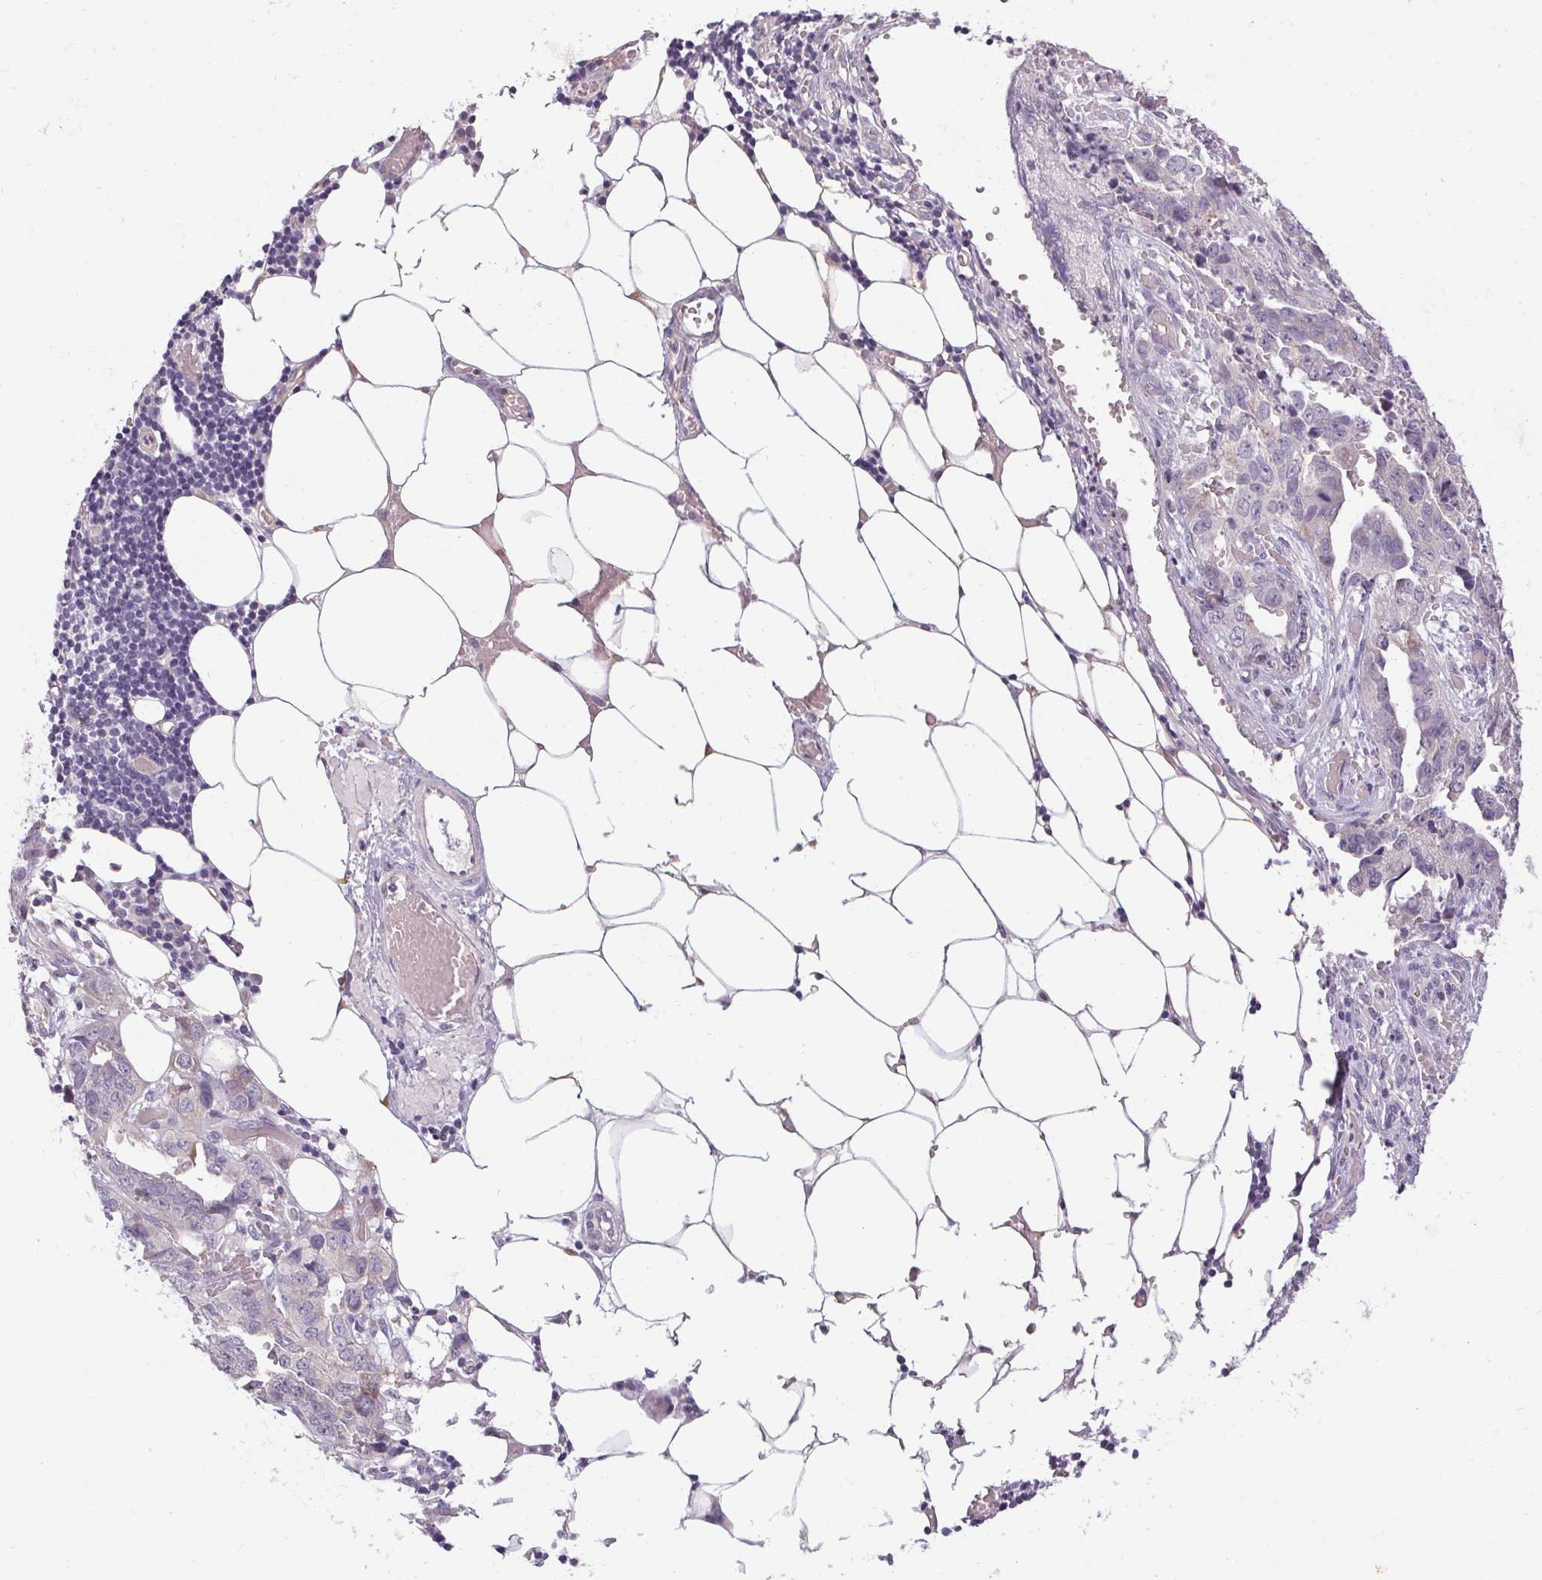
{"staining": {"intensity": "weak", "quantity": "<25%", "location": "cytoplasmic/membranous"}, "tissue": "ovarian cancer", "cell_type": "Tumor cells", "image_type": "cancer", "snomed": [{"axis": "morphology", "description": "Cystadenocarcinoma, serous, NOS"}, {"axis": "topography", "description": "Ovary"}], "caption": "A micrograph of human serous cystadenocarcinoma (ovarian) is negative for staining in tumor cells.", "gene": "HSD17B3", "patient": {"sex": "female", "age": 75}}